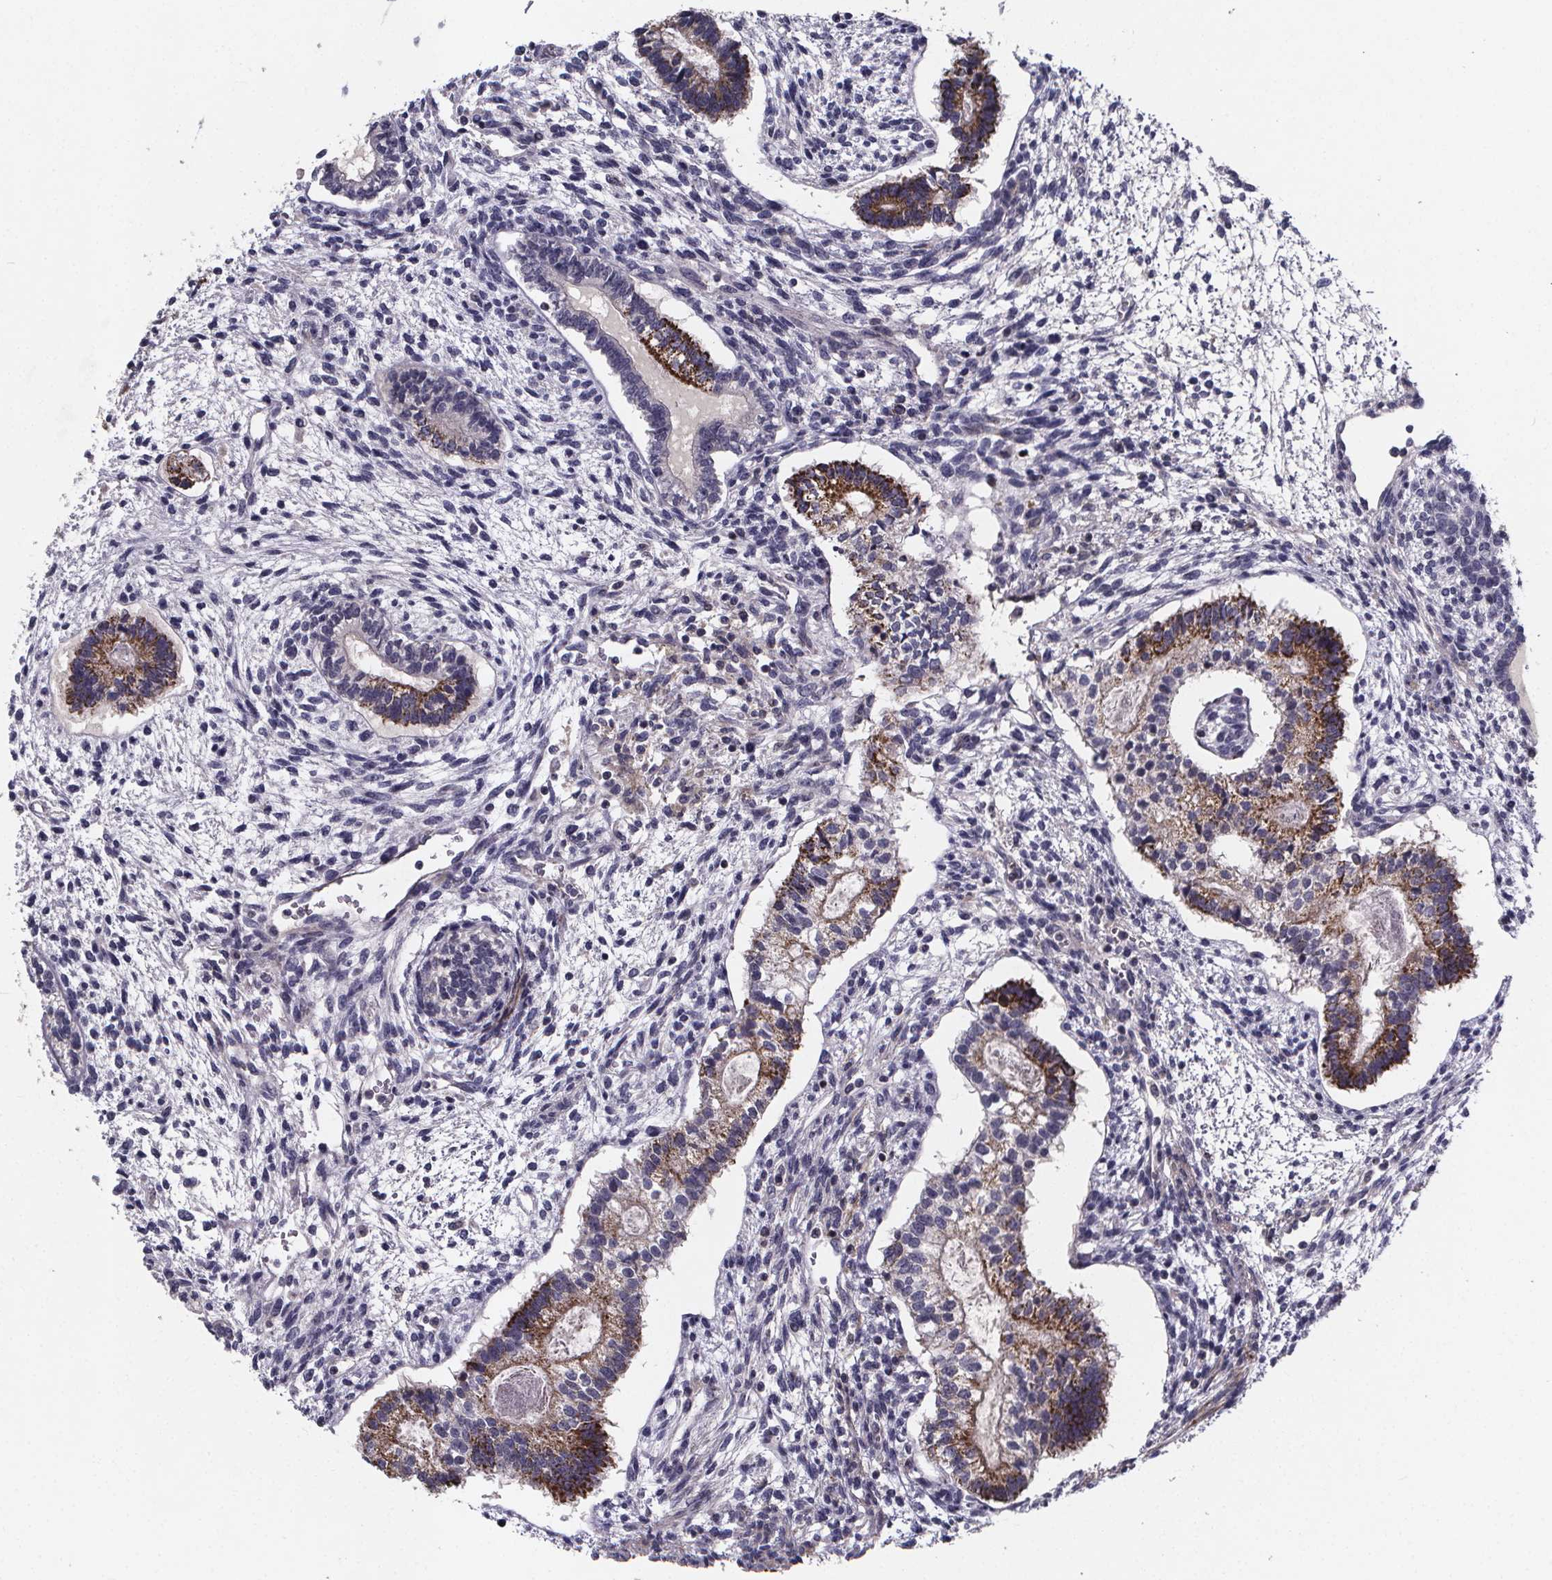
{"staining": {"intensity": "moderate", "quantity": "<25%", "location": "cytoplasmic/membranous"}, "tissue": "testis cancer", "cell_type": "Tumor cells", "image_type": "cancer", "snomed": [{"axis": "morphology", "description": "Carcinoma, Embryonal, NOS"}, {"axis": "topography", "description": "Testis"}], "caption": "Immunohistochemical staining of embryonal carcinoma (testis) shows moderate cytoplasmic/membranous protein staining in approximately <25% of tumor cells.", "gene": "FBXW2", "patient": {"sex": "male", "age": 37}}